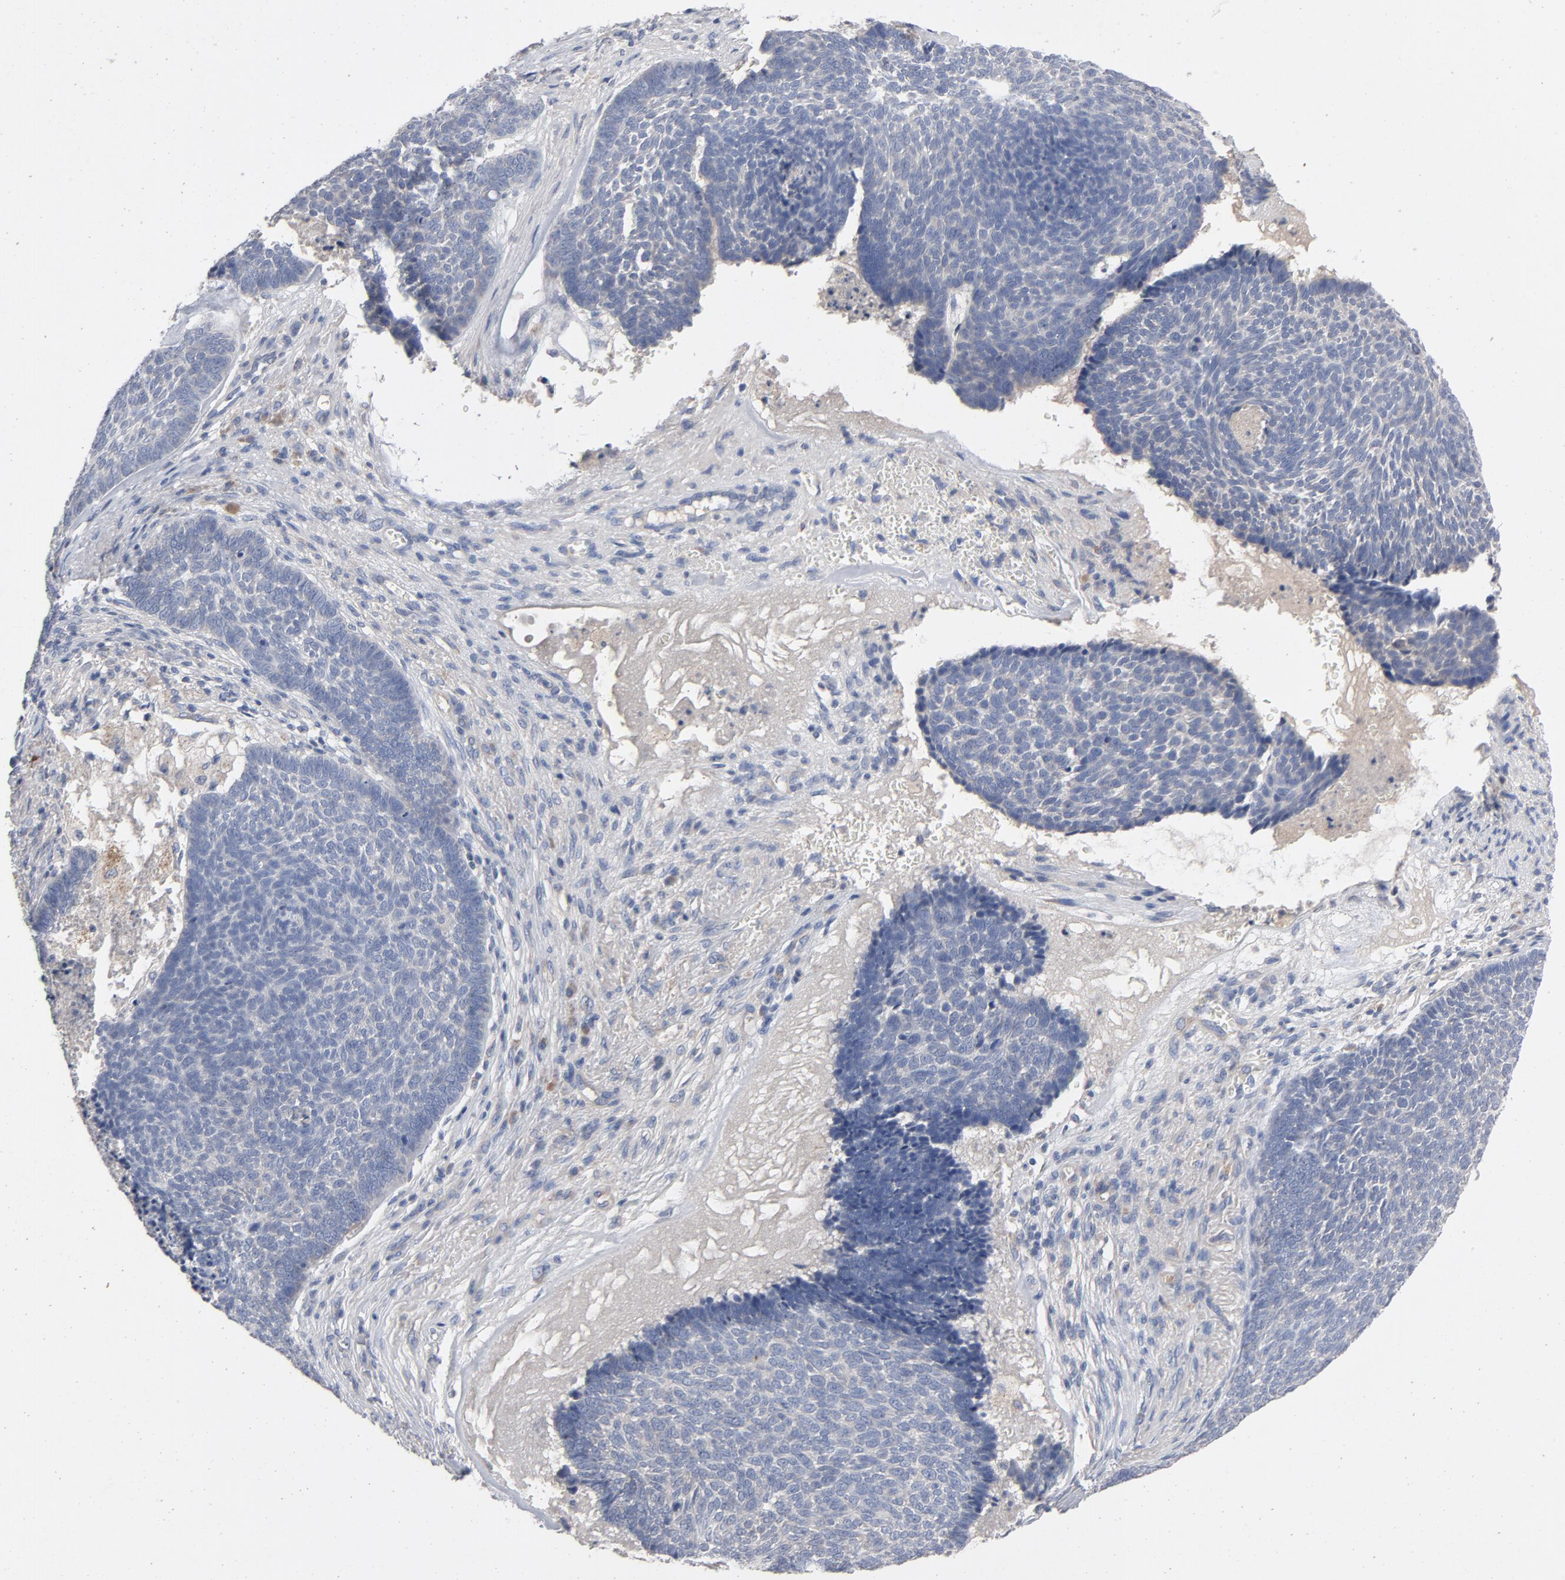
{"staining": {"intensity": "negative", "quantity": "none", "location": "none"}, "tissue": "skin cancer", "cell_type": "Tumor cells", "image_type": "cancer", "snomed": [{"axis": "morphology", "description": "Basal cell carcinoma"}, {"axis": "topography", "description": "Skin"}], "caption": "An image of skin cancer (basal cell carcinoma) stained for a protein reveals no brown staining in tumor cells. (DAB immunohistochemistry with hematoxylin counter stain).", "gene": "CCDC134", "patient": {"sex": "male", "age": 84}}